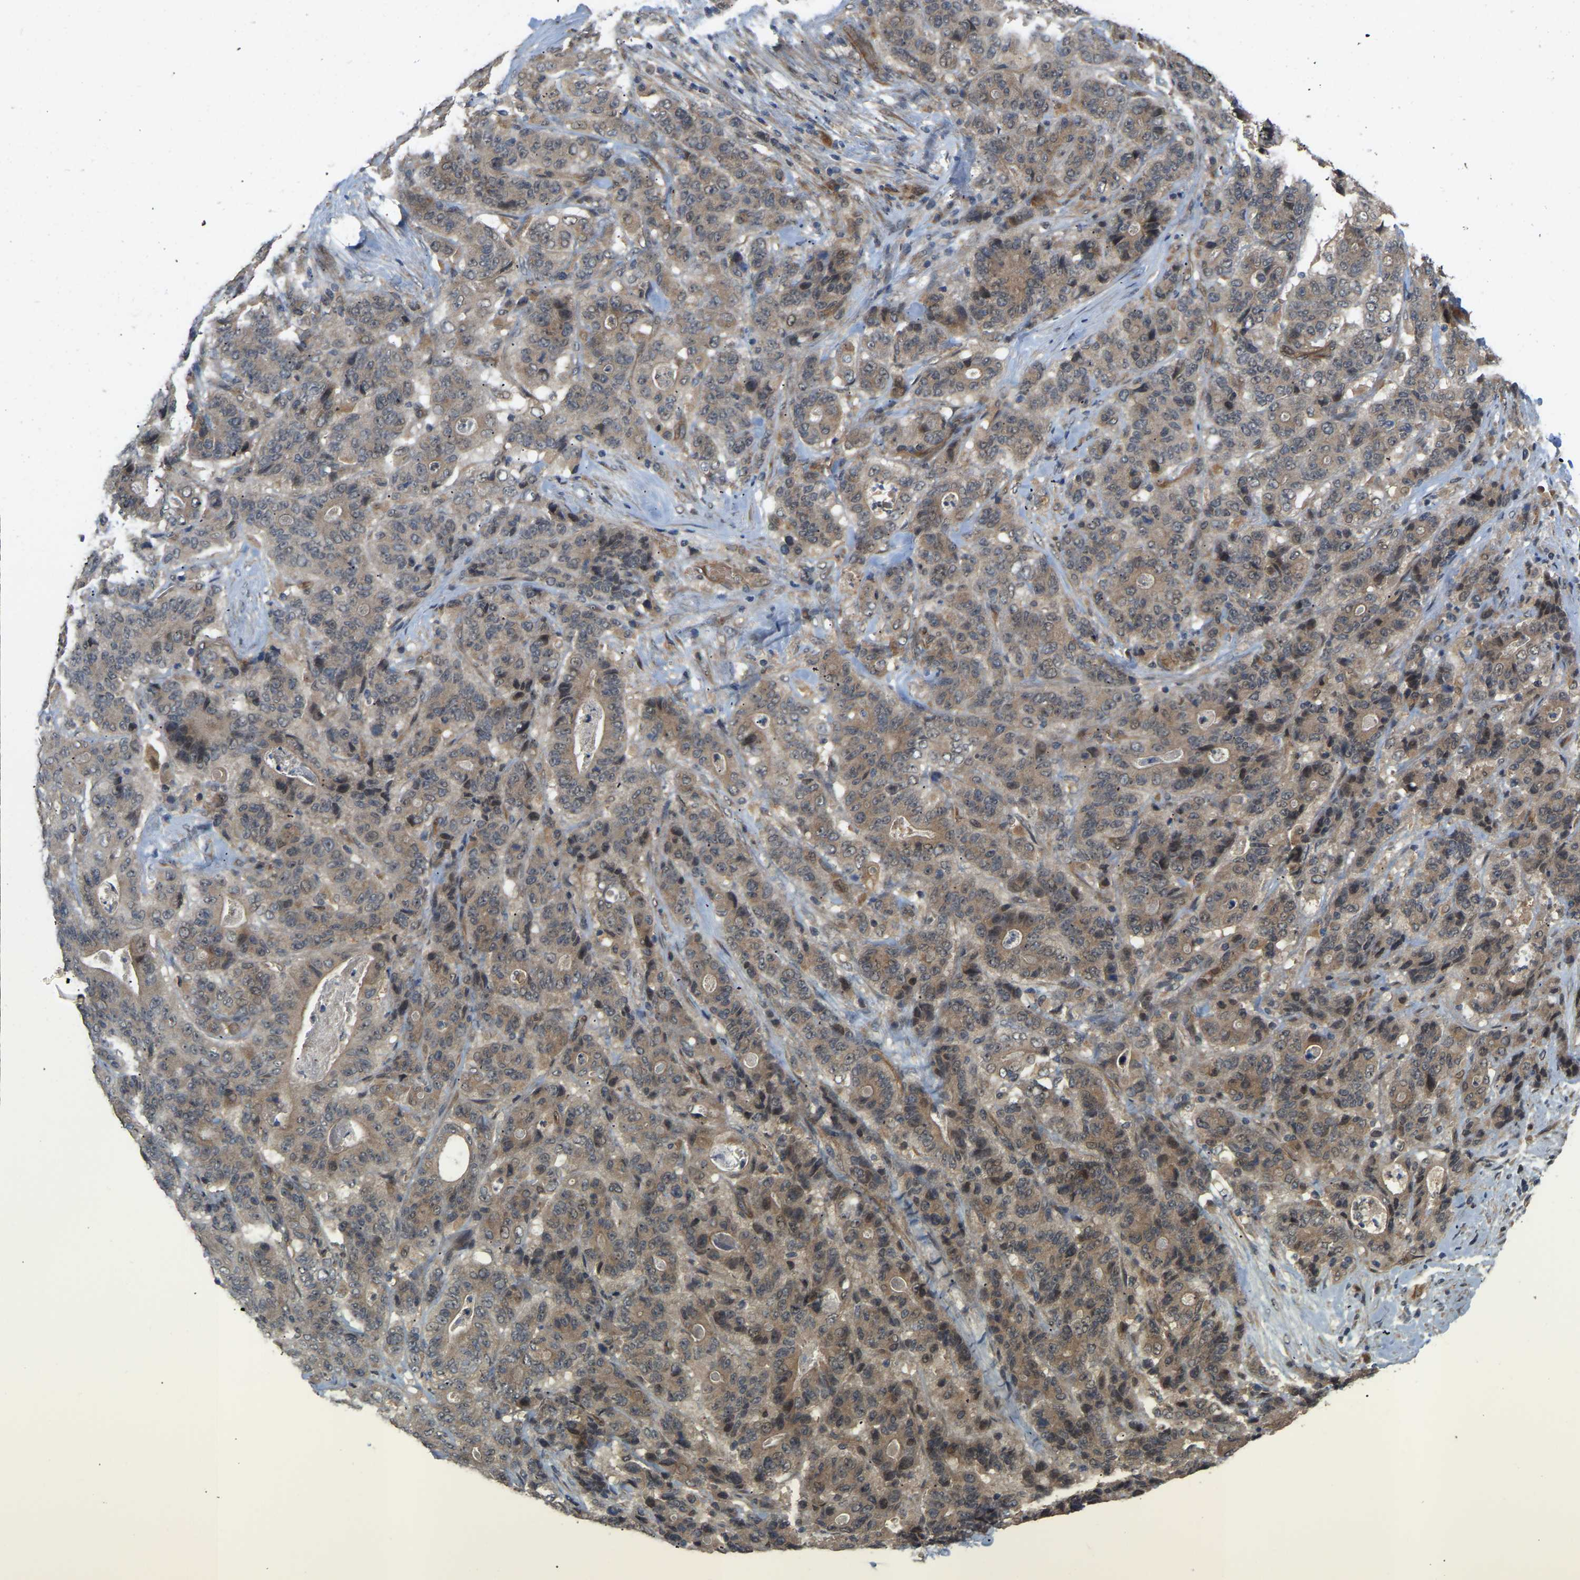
{"staining": {"intensity": "moderate", "quantity": ">75%", "location": "cytoplasmic/membranous"}, "tissue": "stomach cancer", "cell_type": "Tumor cells", "image_type": "cancer", "snomed": [{"axis": "morphology", "description": "Adenocarcinoma, NOS"}, {"axis": "topography", "description": "Stomach"}], "caption": "Adenocarcinoma (stomach) stained with a protein marker demonstrates moderate staining in tumor cells.", "gene": "LIMK2", "patient": {"sex": "female", "age": 73}}